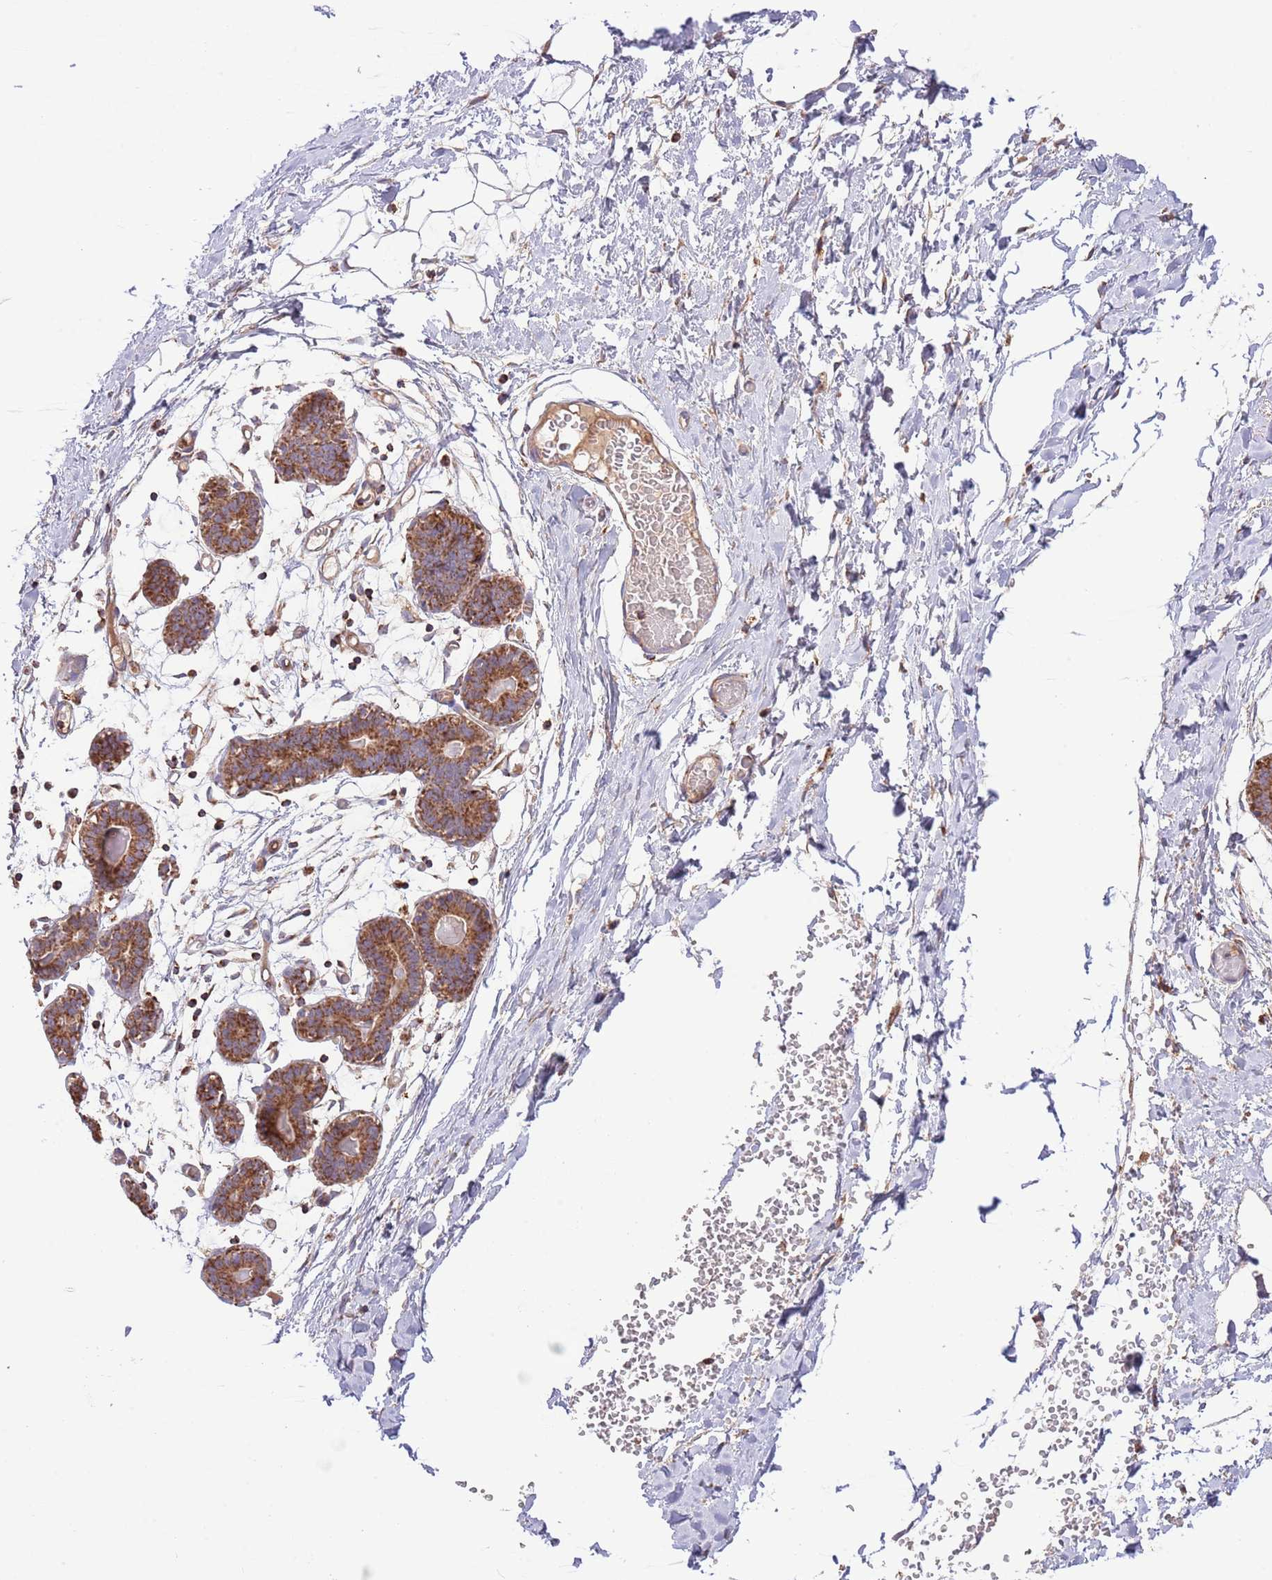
{"staining": {"intensity": "moderate", "quantity": ">75%", "location": "cytoplasmic/membranous"}, "tissue": "breast", "cell_type": "Adipocytes", "image_type": "normal", "snomed": [{"axis": "morphology", "description": "Normal tissue, NOS"}, {"axis": "topography", "description": "Breast"}], "caption": "Adipocytes show medium levels of moderate cytoplasmic/membranous staining in about >75% of cells in normal breast. (DAB = brown stain, brightfield microscopy at high magnification).", "gene": "DNAJA3", "patient": {"sex": "female", "age": 27}}